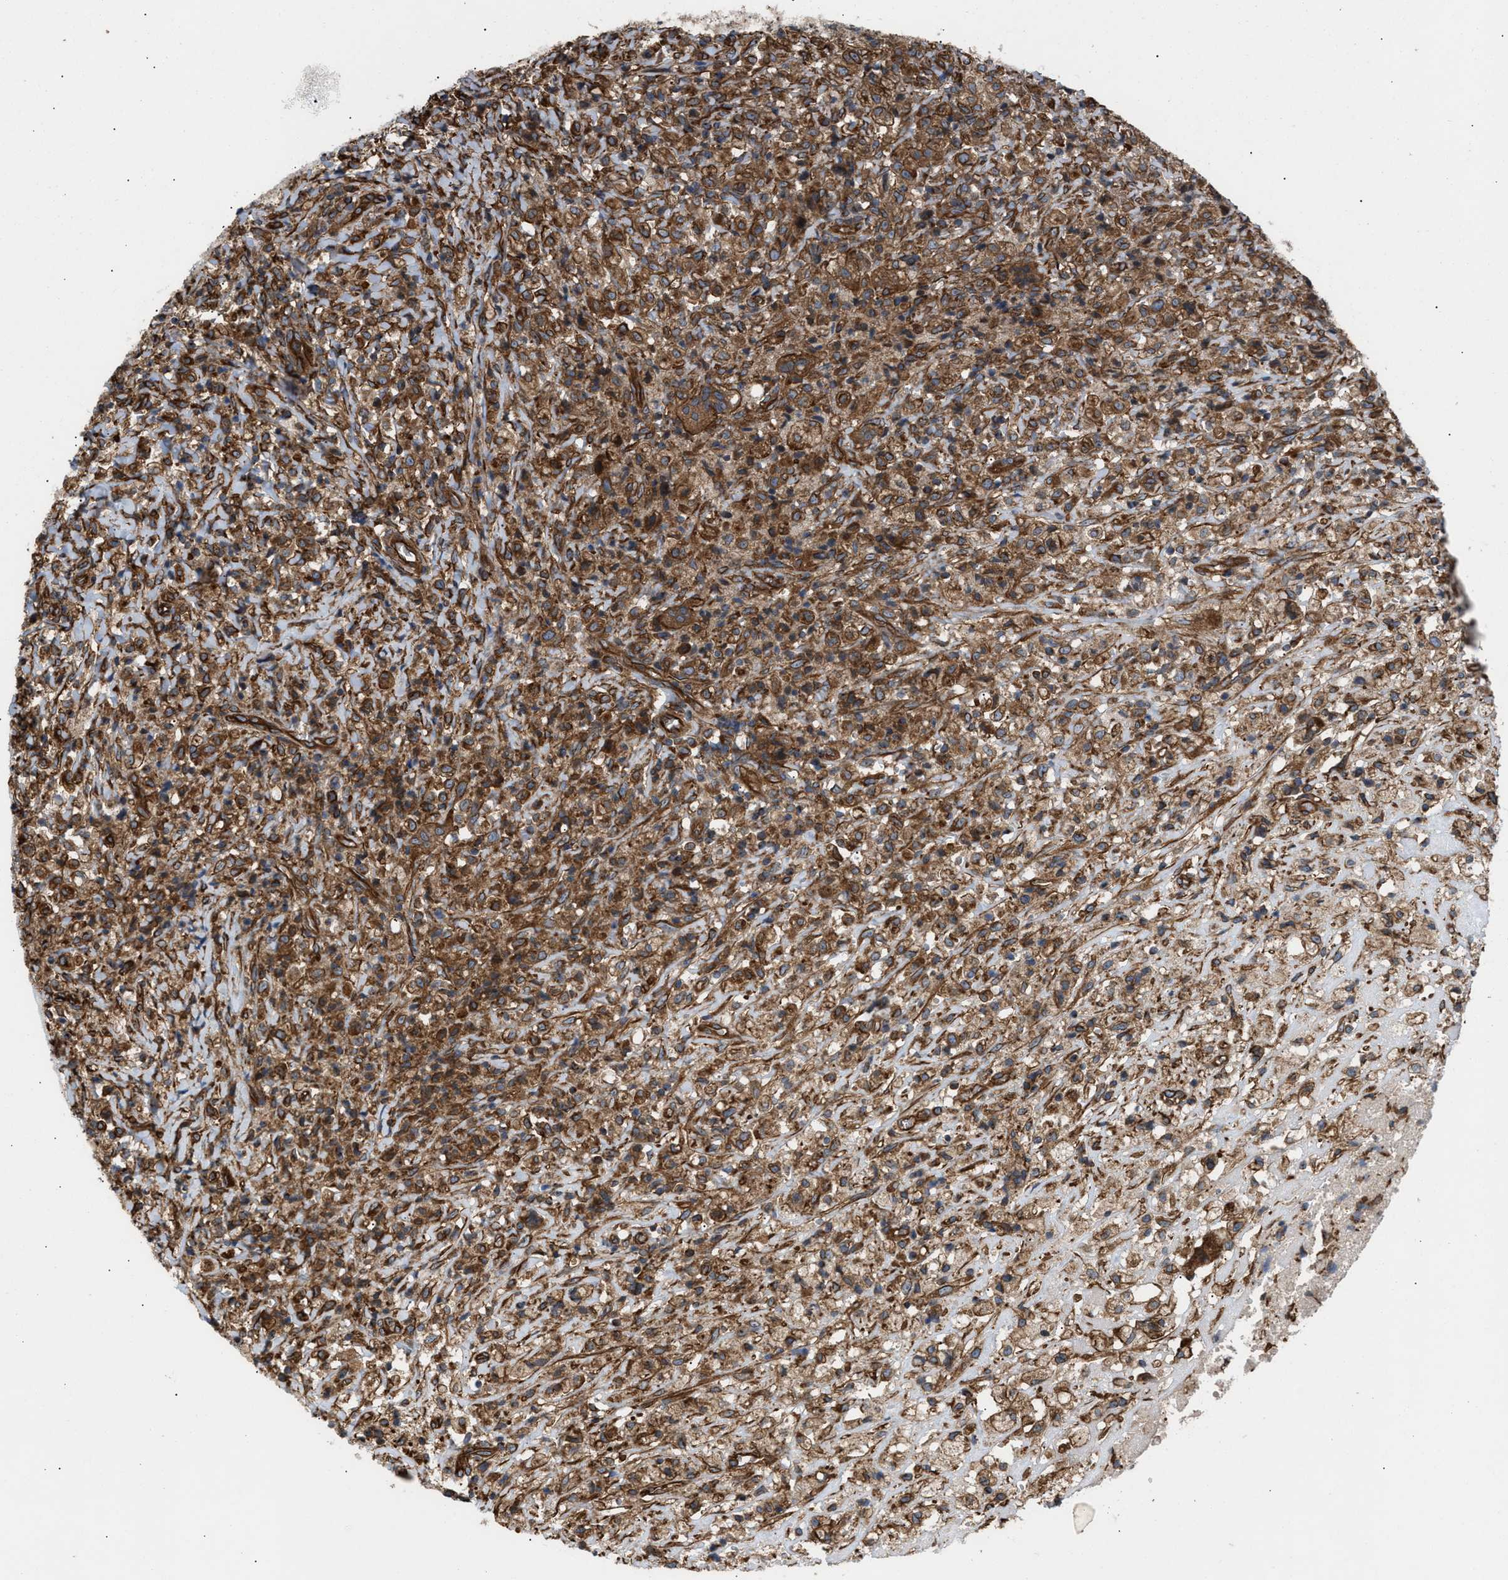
{"staining": {"intensity": "moderate", "quantity": ">75%", "location": "cytoplasmic/membranous"}, "tissue": "testis cancer", "cell_type": "Tumor cells", "image_type": "cancer", "snomed": [{"axis": "morphology", "description": "Carcinoma, Embryonal, NOS"}, {"axis": "topography", "description": "Testis"}], "caption": "Moderate cytoplasmic/membranous expression is present in about >75% of tumor cells in testis embryonal carcinoma.", "gene": "EPS15L1", "patient": {"sex": "male", "age": 2}}